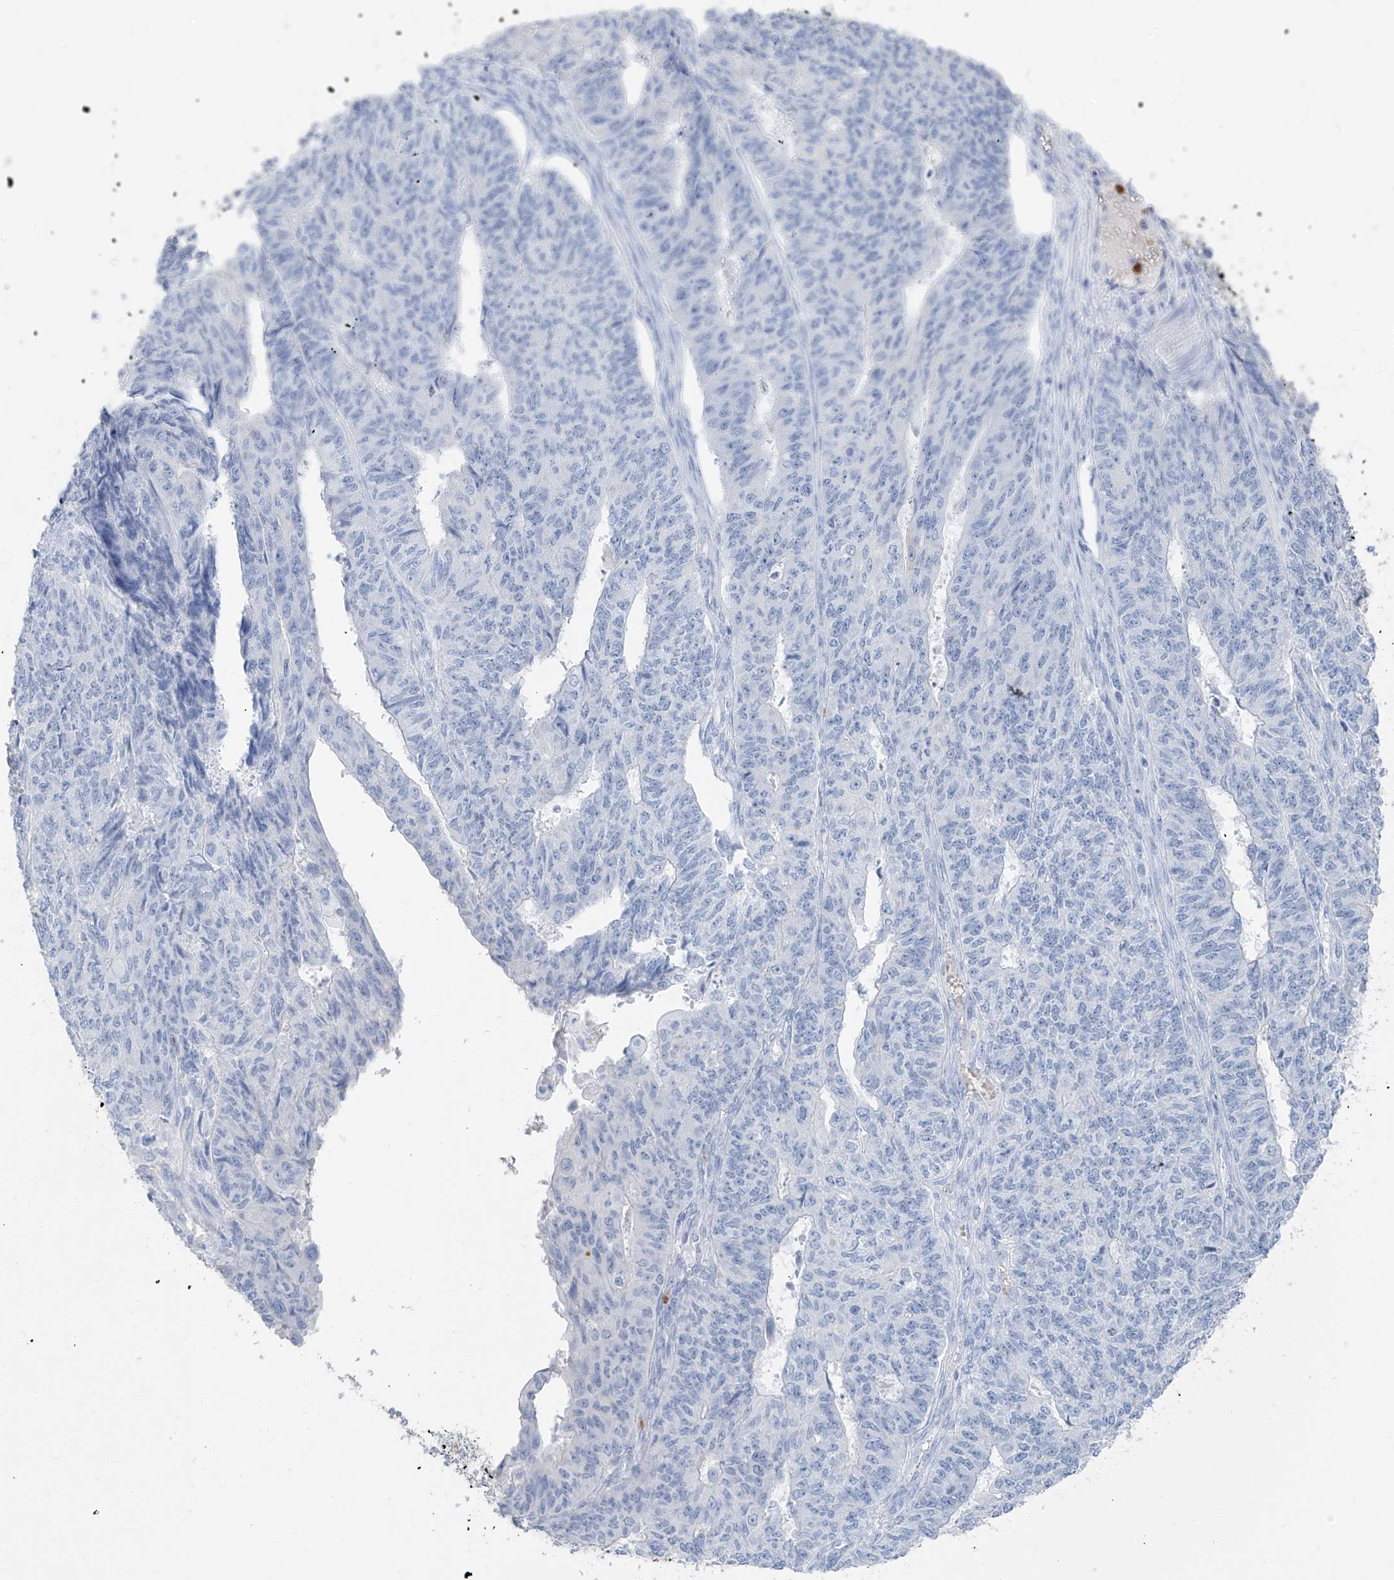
{"staining": {"intensity": "negative", "quantity": "none", "location": "none"}, "tissue": "endometrial cancer", "cell_type": "Tumor cells", "image_type": "cancer", "snomed": [{"axis": "morphology", "description": "Adenocarcinoma, NOS"}, {"axis": "topography", "description": "Endometrium"}], "caption": "Immunohistochemistry micrograph of adenocarcinoma (endometrial) stained for a protein (brown), which demonstrates no expression in tumor cells. (Immunohistochemistry, brightfield microscopy, high magnification).", "gene": "PAFAH1B3", "patient": {"sex": "female", "age": 32}}